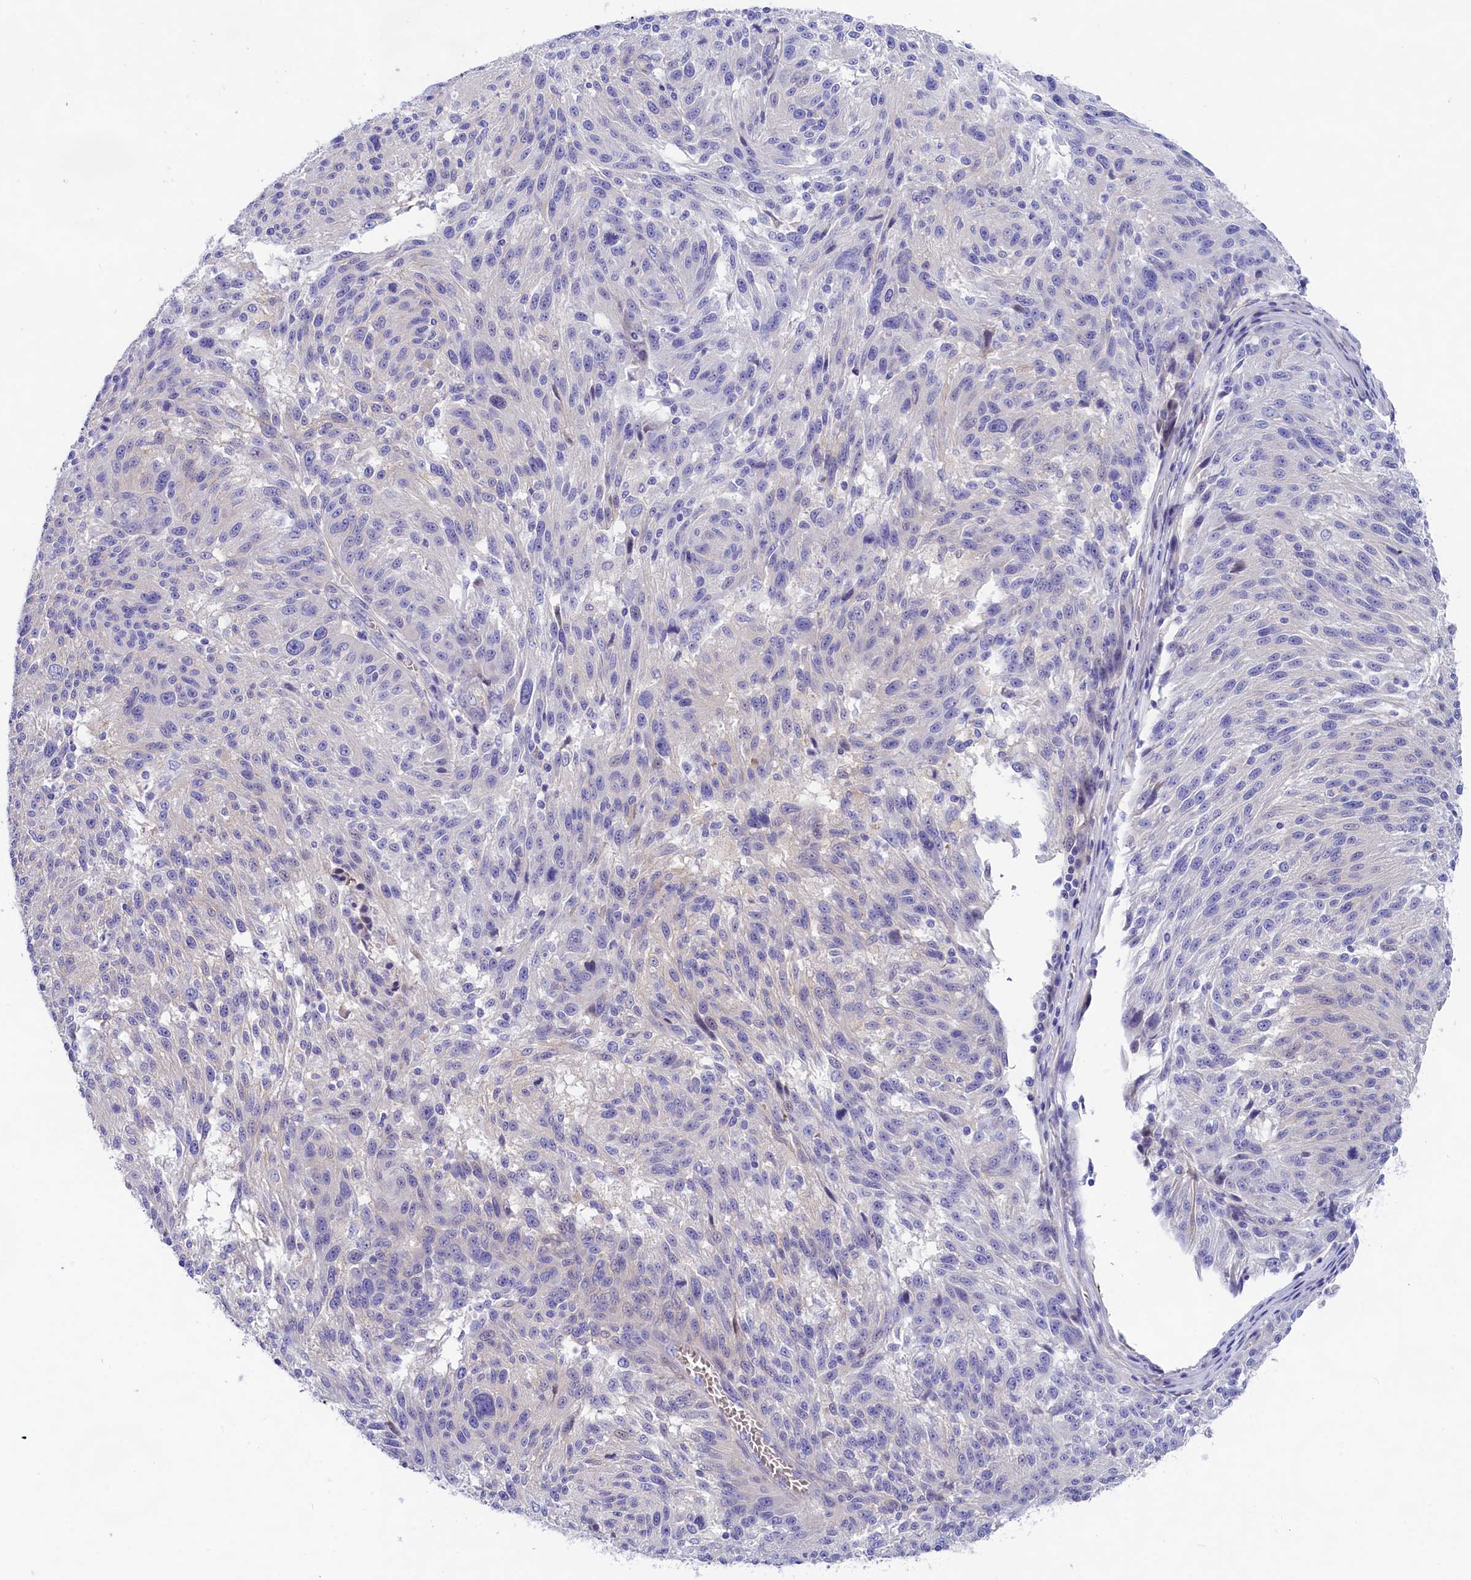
{"staining": {"intensity": "negative", "quantity": "none", "location": "none"}, "tissue": "melanoma", "cell_type": "Tumor cells", "image_type": "cancer", "snomed": [{"axis": "morphology", "description": "Malignant melanoma, NOS"}, {"axis": "topography", "description": "Skin"}], "caption": "Protein analysis of malignant melanoma exhibits no significant staining in tumor cells. Nuclei are stained in blue.", "gene": "PPP1R13L", "patient": {"sex": "male", "age": 53}}